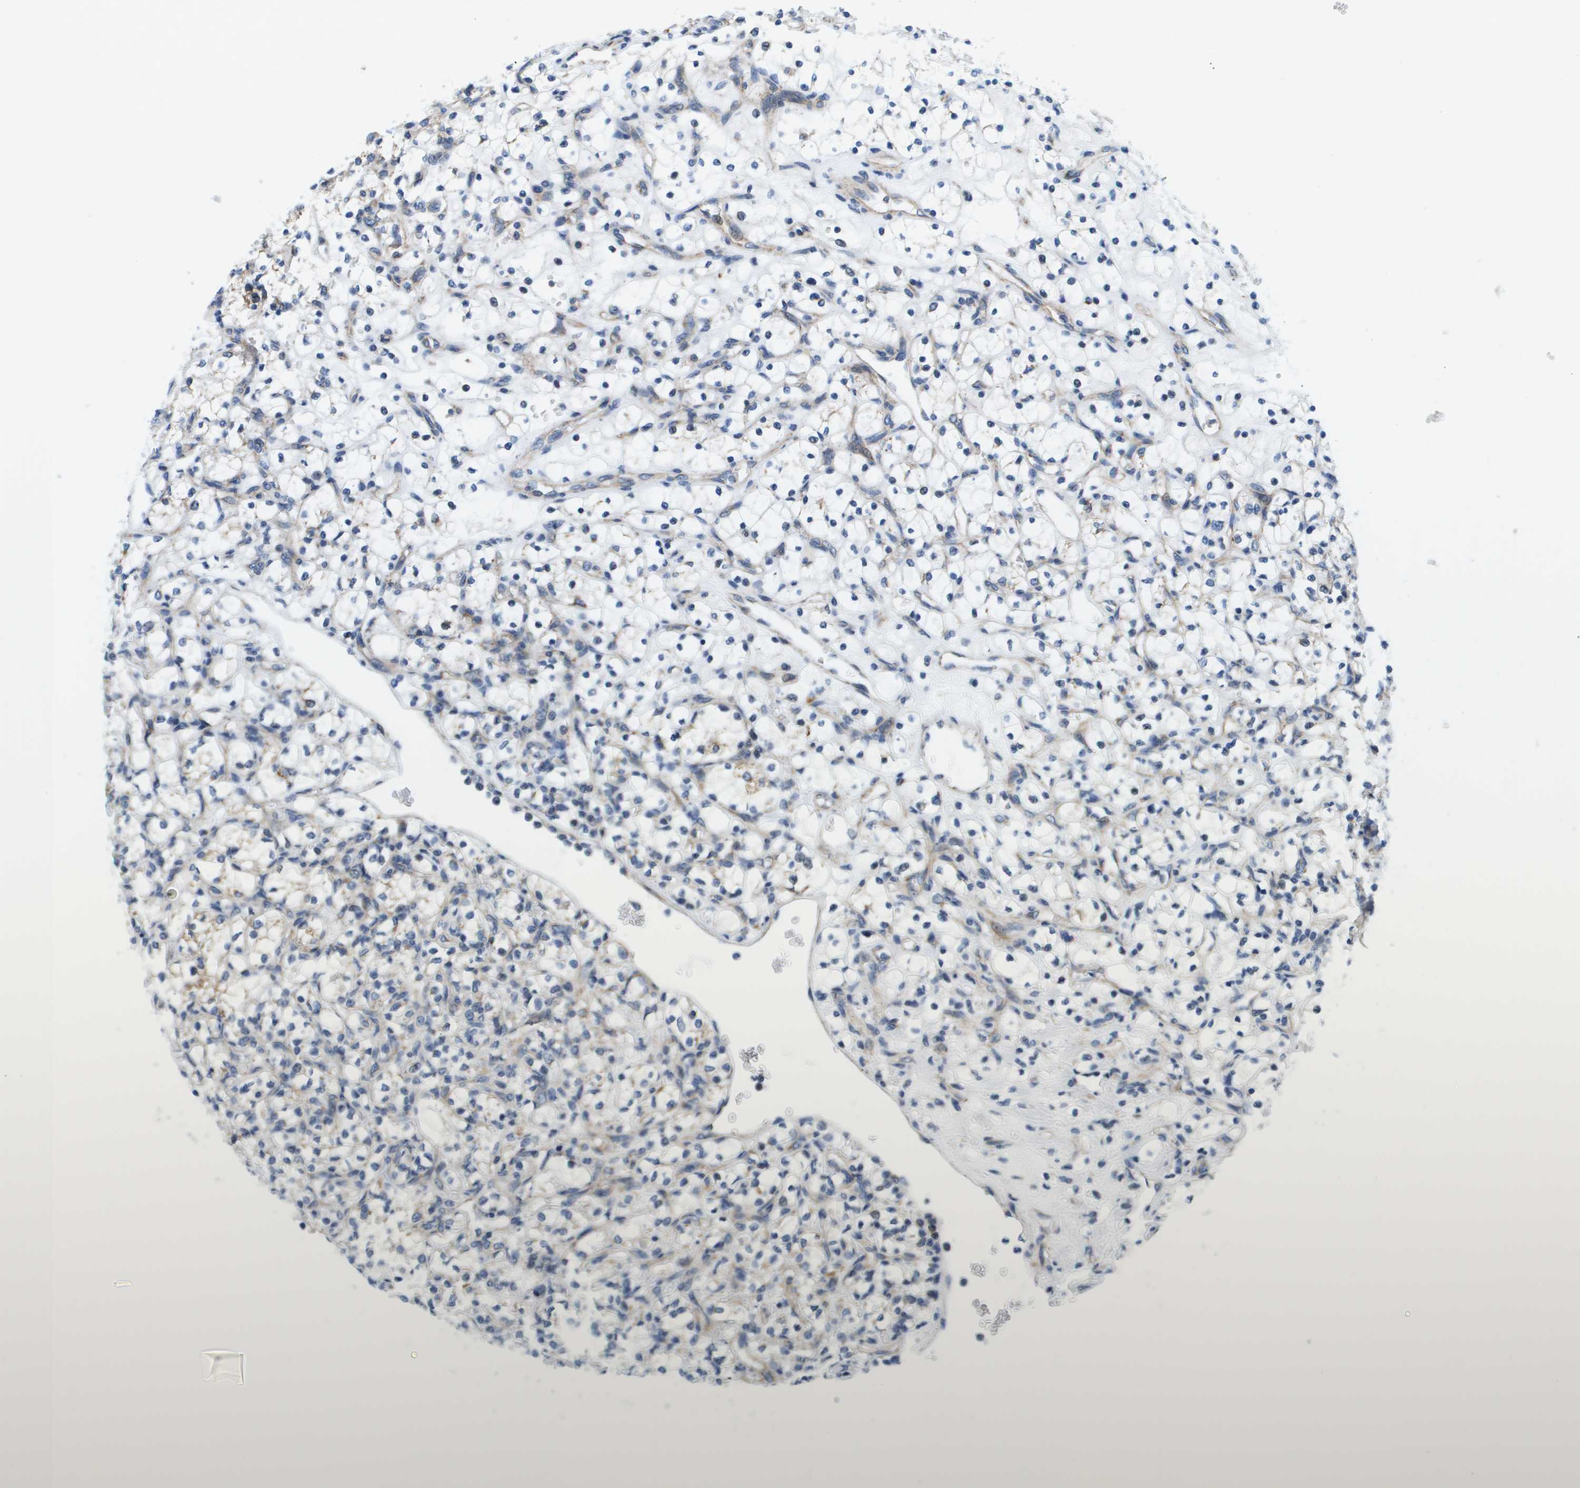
{"staining": {"intensity": "negative", "quantity": "none", "location": "none"}, "tissue": "renal cancer", "cell_type": "Tumor cells", "image_type": "cancer", "snomed": [{"axis": "morphology", "description": "Adenocarcinoma, NOS"}, {"axis": "topography", "description": "Kidney"}], "caption": "The immunohistochemistry photomicrograph has no significant staining in tumor cells of renal cancer tissue. Brightfield microscopy of immunohistochemistry stained with DAB (brown) and hematoxylin (blue), captured at high magnification.", "gene": "KRT23", "patient": {"sex": "female", "age": 69}}